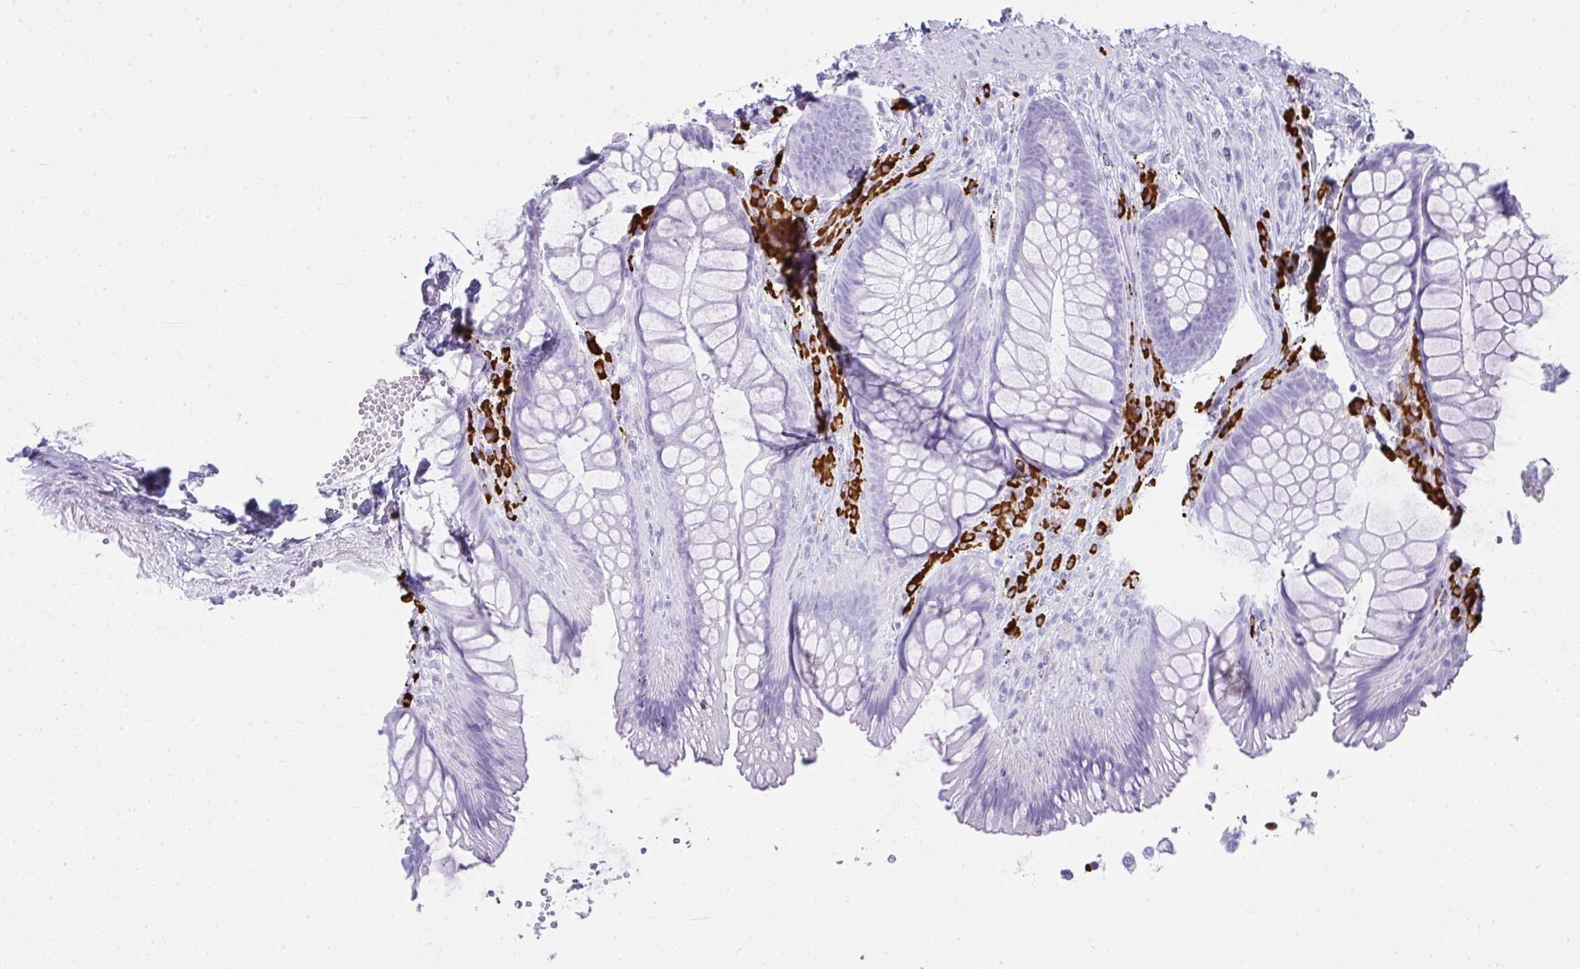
{"staining": {"intensity": "negative", "quantity": "none", "location": "none"}, "tissue": "rectum", "cell_type": "Glandular cells", "image_type": "normal", "snomed": [{"axis": "morphology", "description": "Normal tissue, NOS"}, {"axis": "topography", "description": "Rectum"}], "caption": "Immunohistochemical staining of normal human rectum displays no significant expression in glandular cells. The staining was performed using DAB (3,3'-diaminobenzidine) to visualize the protein expression in brown, while the nuclei were stained in blue with hematoxylin (Magnification: 20x).", "gene": "CDADC1", "patient": {"sex": "male", "age": 53}}